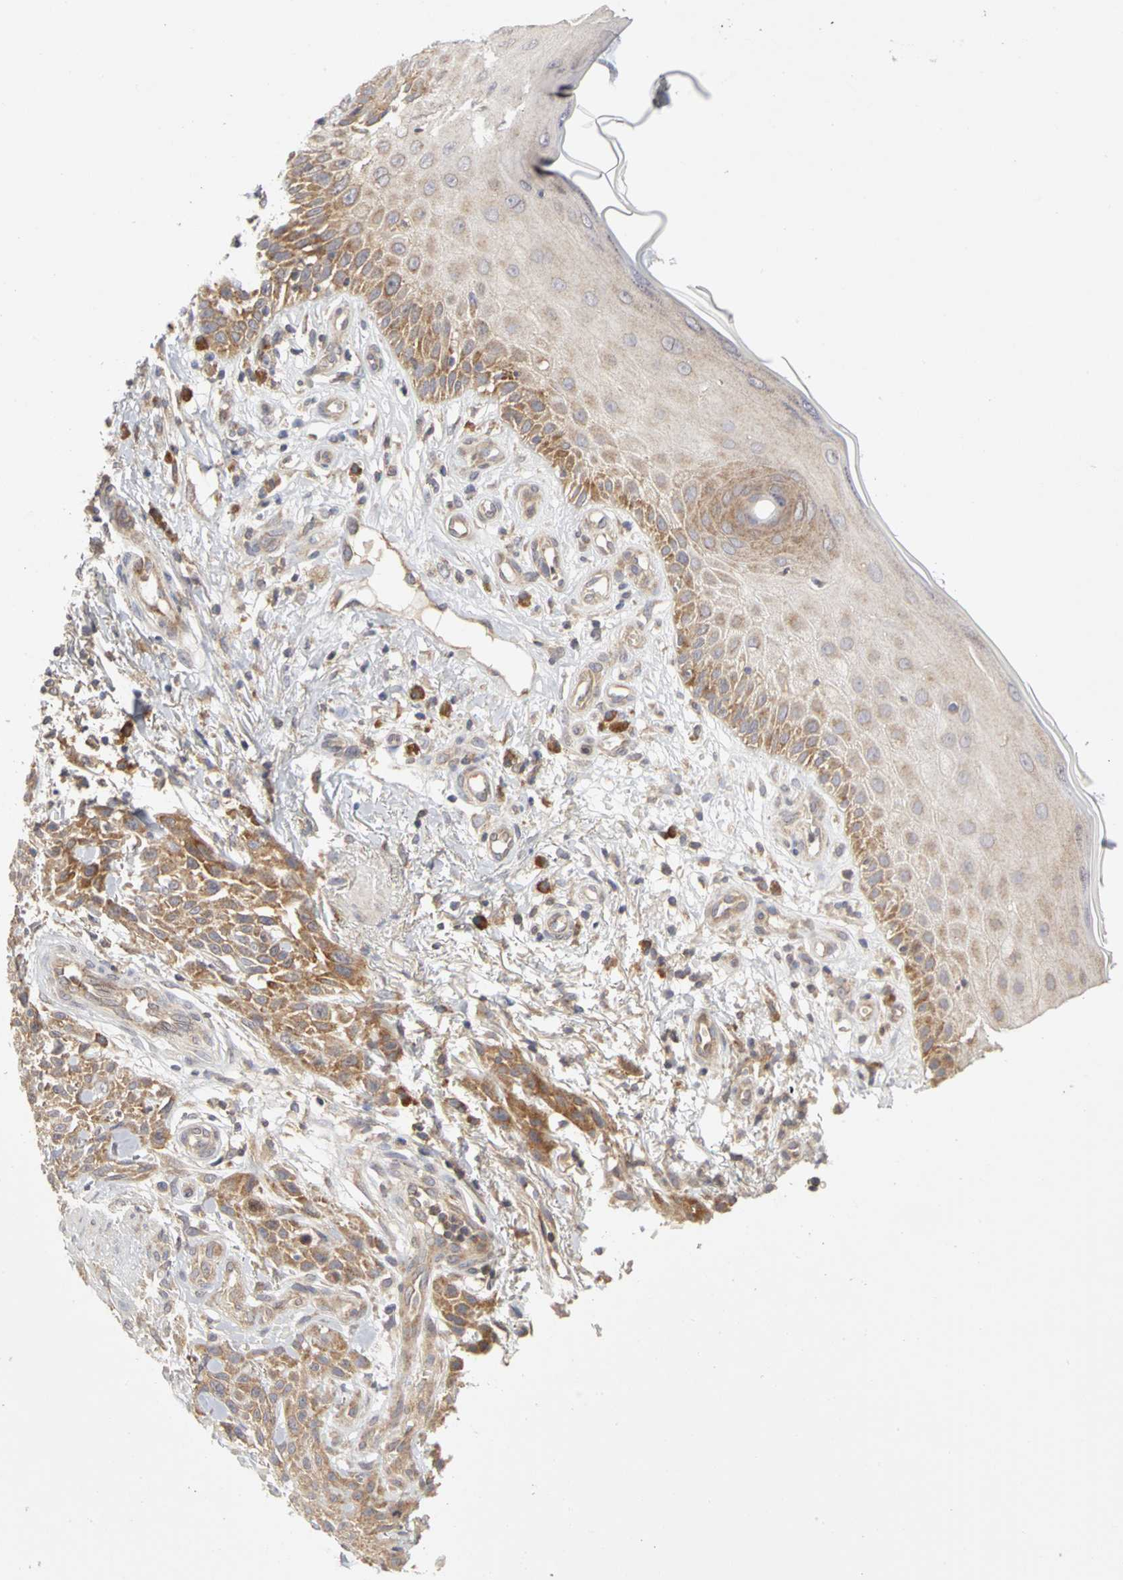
{"staining": {"intensity": "moderate", "quantity": ">75%", "location": "cytoplasmic/membranous"}, "tissue": "skin cancer", "cell_type": "Tumor cells", "image_type": "cancer", "snomed": [{"axis": "morphology", "description": "Squamous cell carcinoma, NOS"}, {"axis": "topography", "description": "Skin"}], "caption": "The histopathology image shows a brown stain indicating the presence of a protein in the cytoplasmic/membranous of tumor cells in squamous cell carcinoma (skin). The staining is performed using DAB (3,3'-diaminobenzidine) brown chromogen to label protein expression. The nuclei are counter-stained blue using hematoxylin.", "gene": "IRAK1", "patient": {"sex": "female", "age": 42}}